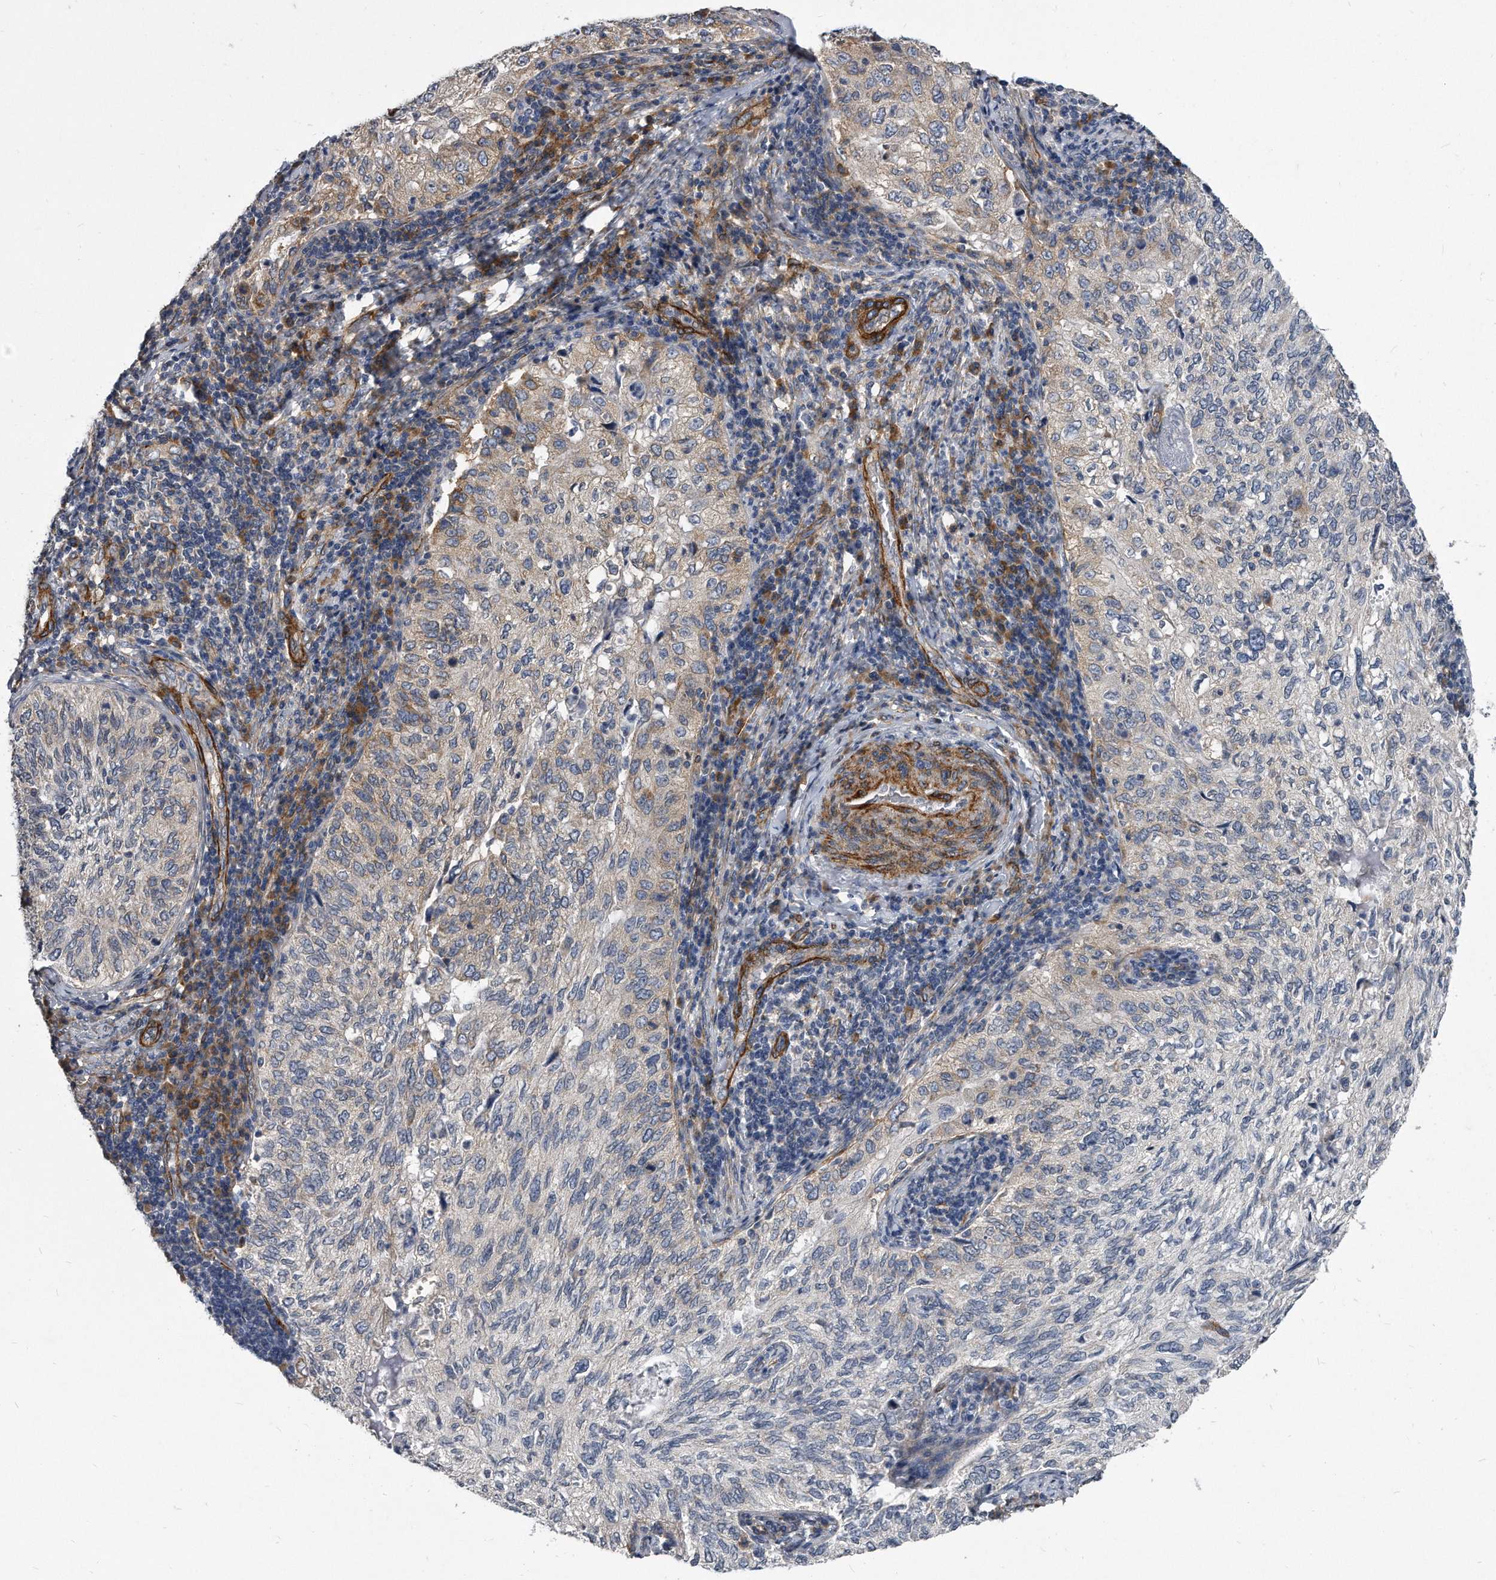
{"staining": {"intensity": "moderate", "quantity": "<25%", "location": "cytoplasmic/membranous"}, "tissue": "cervical cancer", "cell_type": "Tumor cells", "image_type": "cancer", "snomed": [{"axis": "morphology", "description": "Squamous cell carcinoma, NOS"}, {"axis": "topography", "description": "Cervix"}], "caption": "Squamous cell carcinoma (cervical) stained with immunohistochemistry (IHC) exhibits moderate cytoplasmic/membranous expression in about <25% of tumor cells. (DAB = brown stain, brightfield microscopy at high magnification).", "gene": "EIF2B4", "patient": {"sex": "female", "age": 30}}